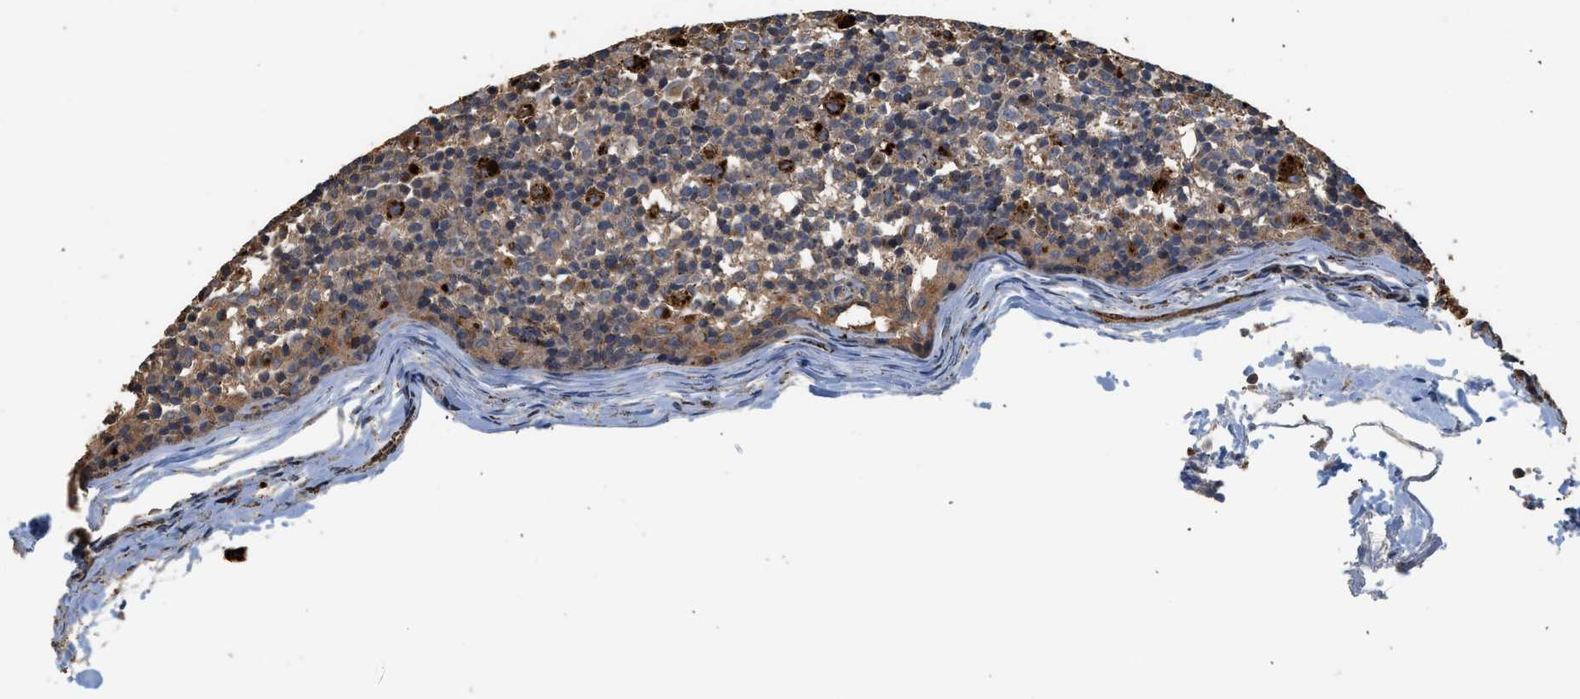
{"staining": {"intensity": "weak", "quantity": "<25%", "location": "cytoplasmic/membranous,nuclear"}, "tissue": "lymph node", "cell_type": "Germinal center cells", "image_type": "normal", "snomed": [{"axis": "morphology", "description": "Normal tissue, NOS"}, {"axis": "morphology", "description": "Inflammation, NOS"}, {"axis": "topography", "description": "Lymph node"}], "caption": "High power microscopy image of an immunohistochemistry (IHC) micrograph of benign lymph node, revealing no significant positivity in germinal center cells. (Immunohistochemistry, brightfield microscopy, high magnification).", "gene": "CTSV", "patient": {"sex": "male", "age": 55}}